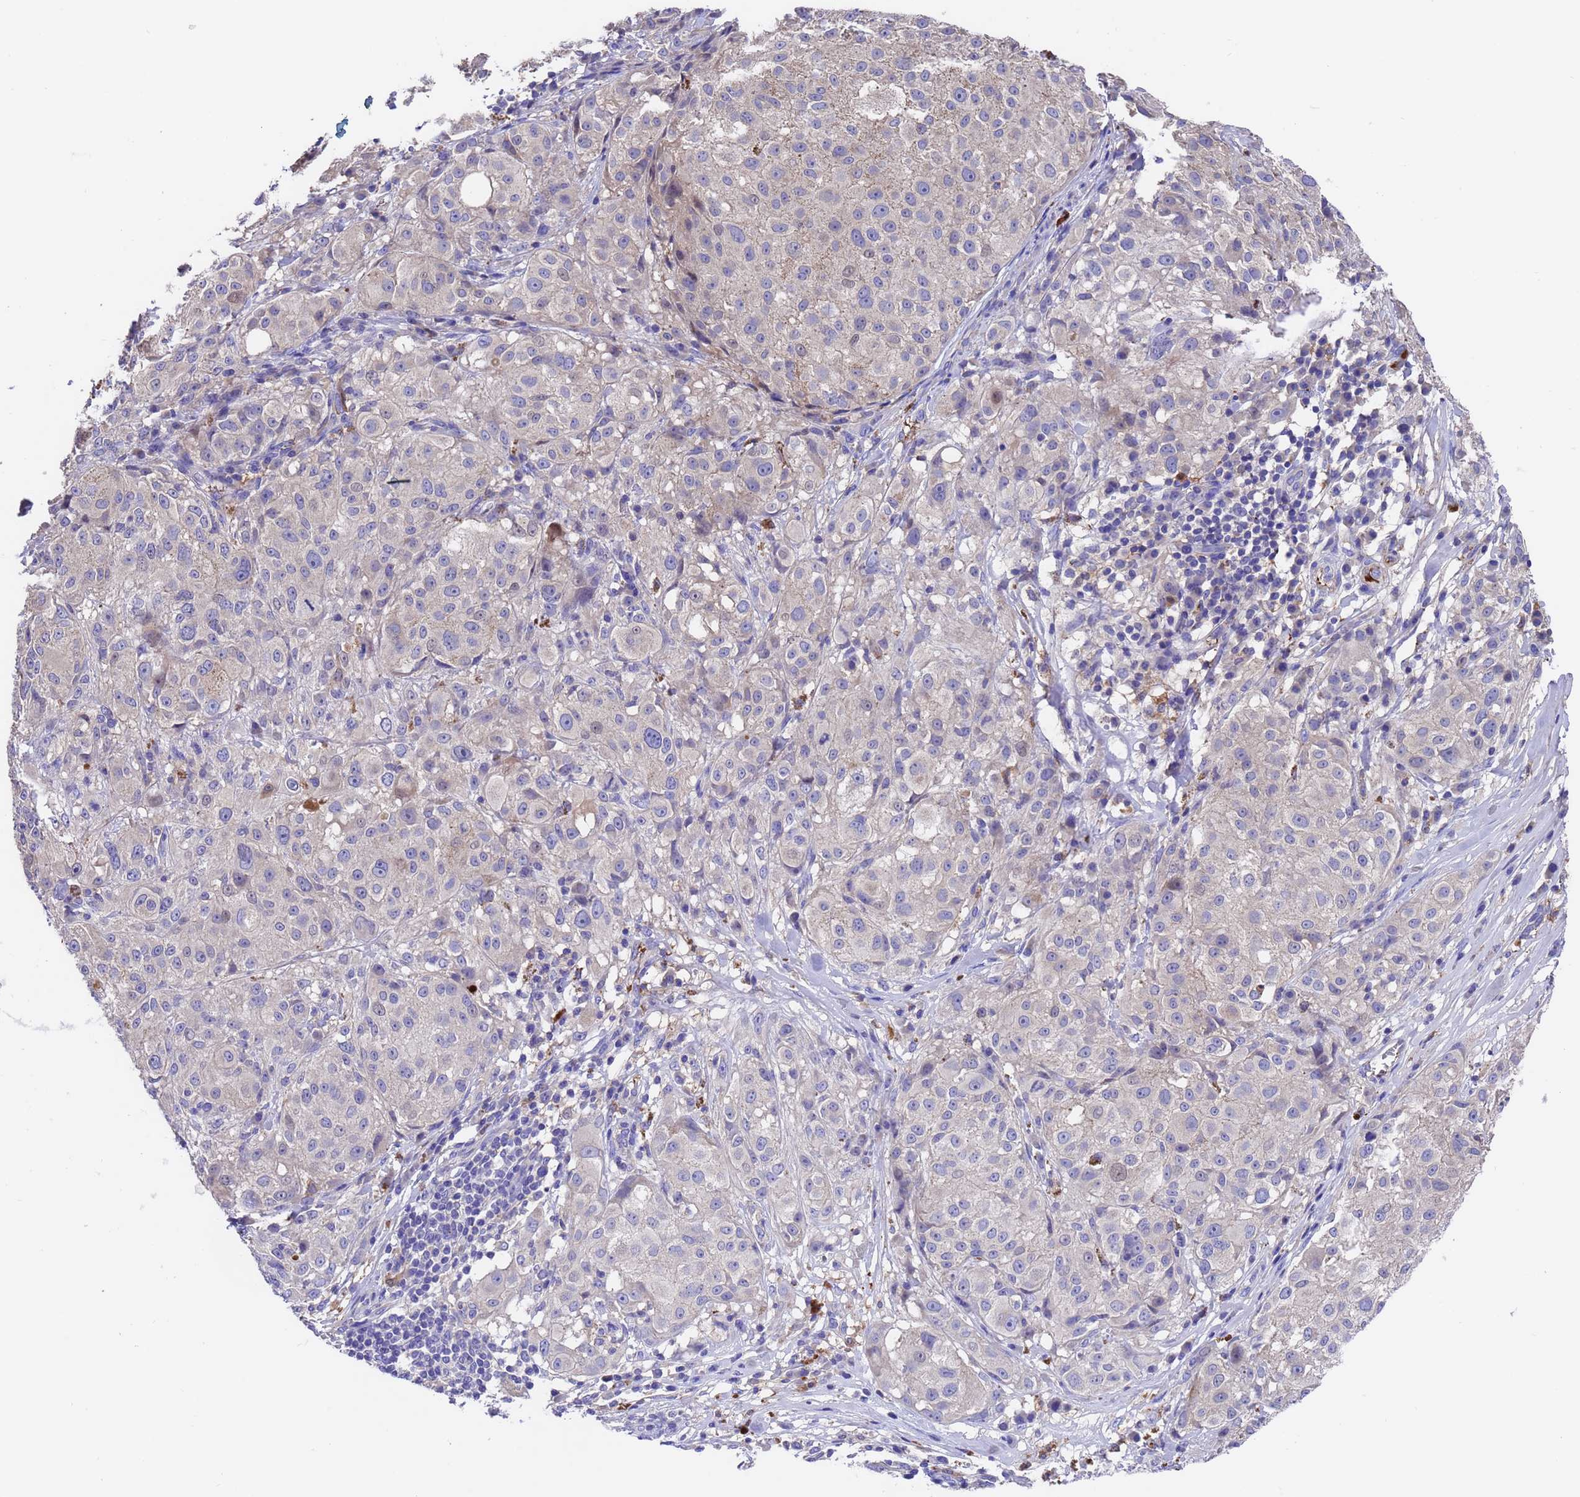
{"staining": {"intensity": "negative", "quantity": "none", "location": "none"}, "tissue": "melanoma", "cell_type": "Tumor cells", "image_type": "cancer", "snomed": [{"axis": "morphology", "description": "Necrosis, NOS"}, {"axis": "morphology", "description": "Malignant melanoma, NOS"}, {"axis": "topography", "description": "Skin"}], "caption": "Histopathology image shows no protein expression in tumor cells of malignant melanoma tissue.", "gene": "ELP6", "patient": {"sex": "female", "age": 87}}